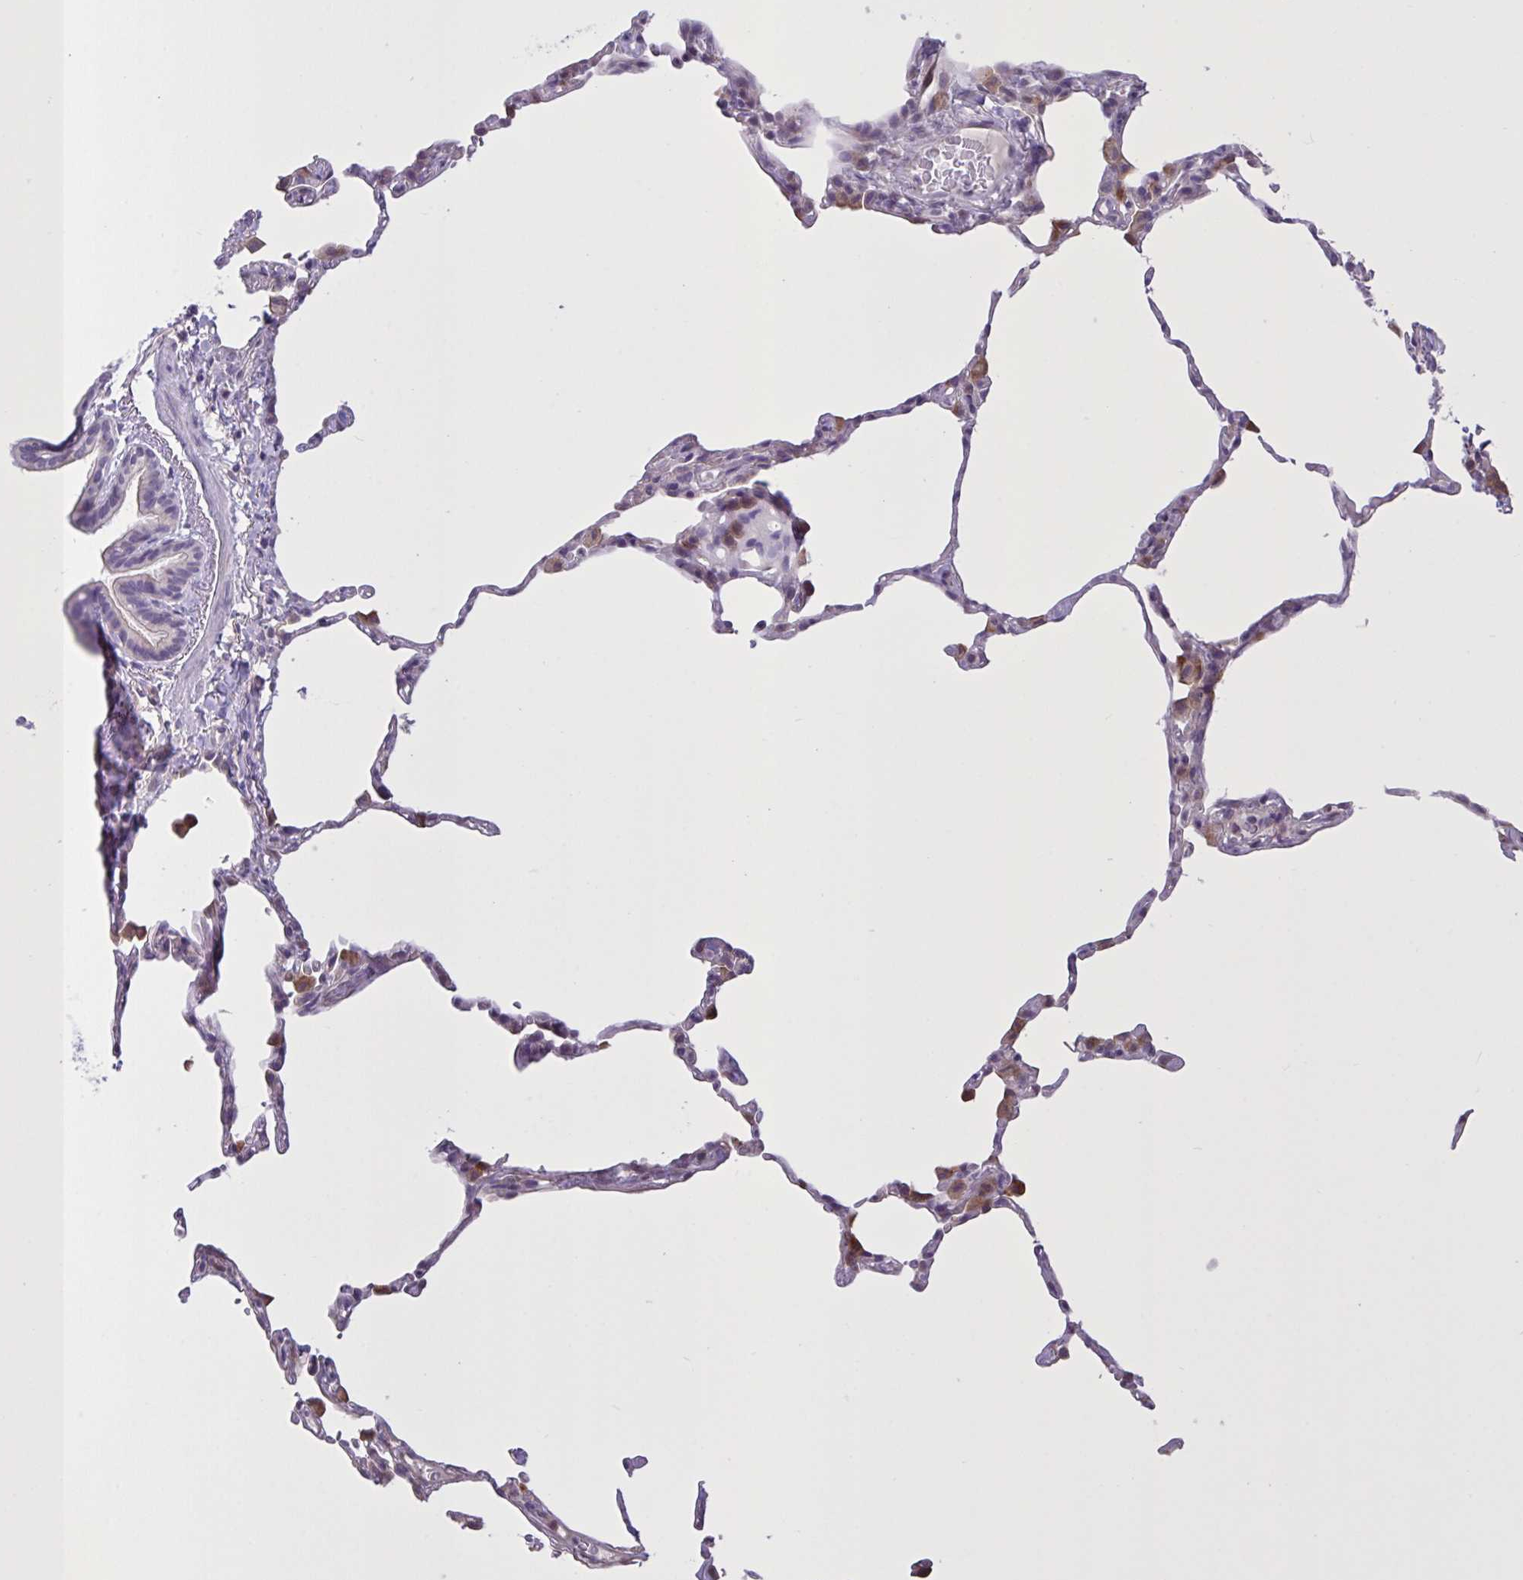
{"staining": {"intensity": "moderate", "quantity": "<25%", "location": "cytoplasmic/membranous"}, "tissue": "lung", "cell_type": "Alveolar cells", "image_type": "normal", "snomed": [{"axis": "morphology", "description": "Normal tissue, NOS"}, {"axis": "topography", "description": "Lung"}], "caption": "About <25% of alveolar cells in unremarkable lung demonstrate moderate cytoplasmic/membranous protein staining as visualized by brown immunohistochemical staining.", "gene": "MRGPRX2", "patient": {"sex": "female", "age": 57}}